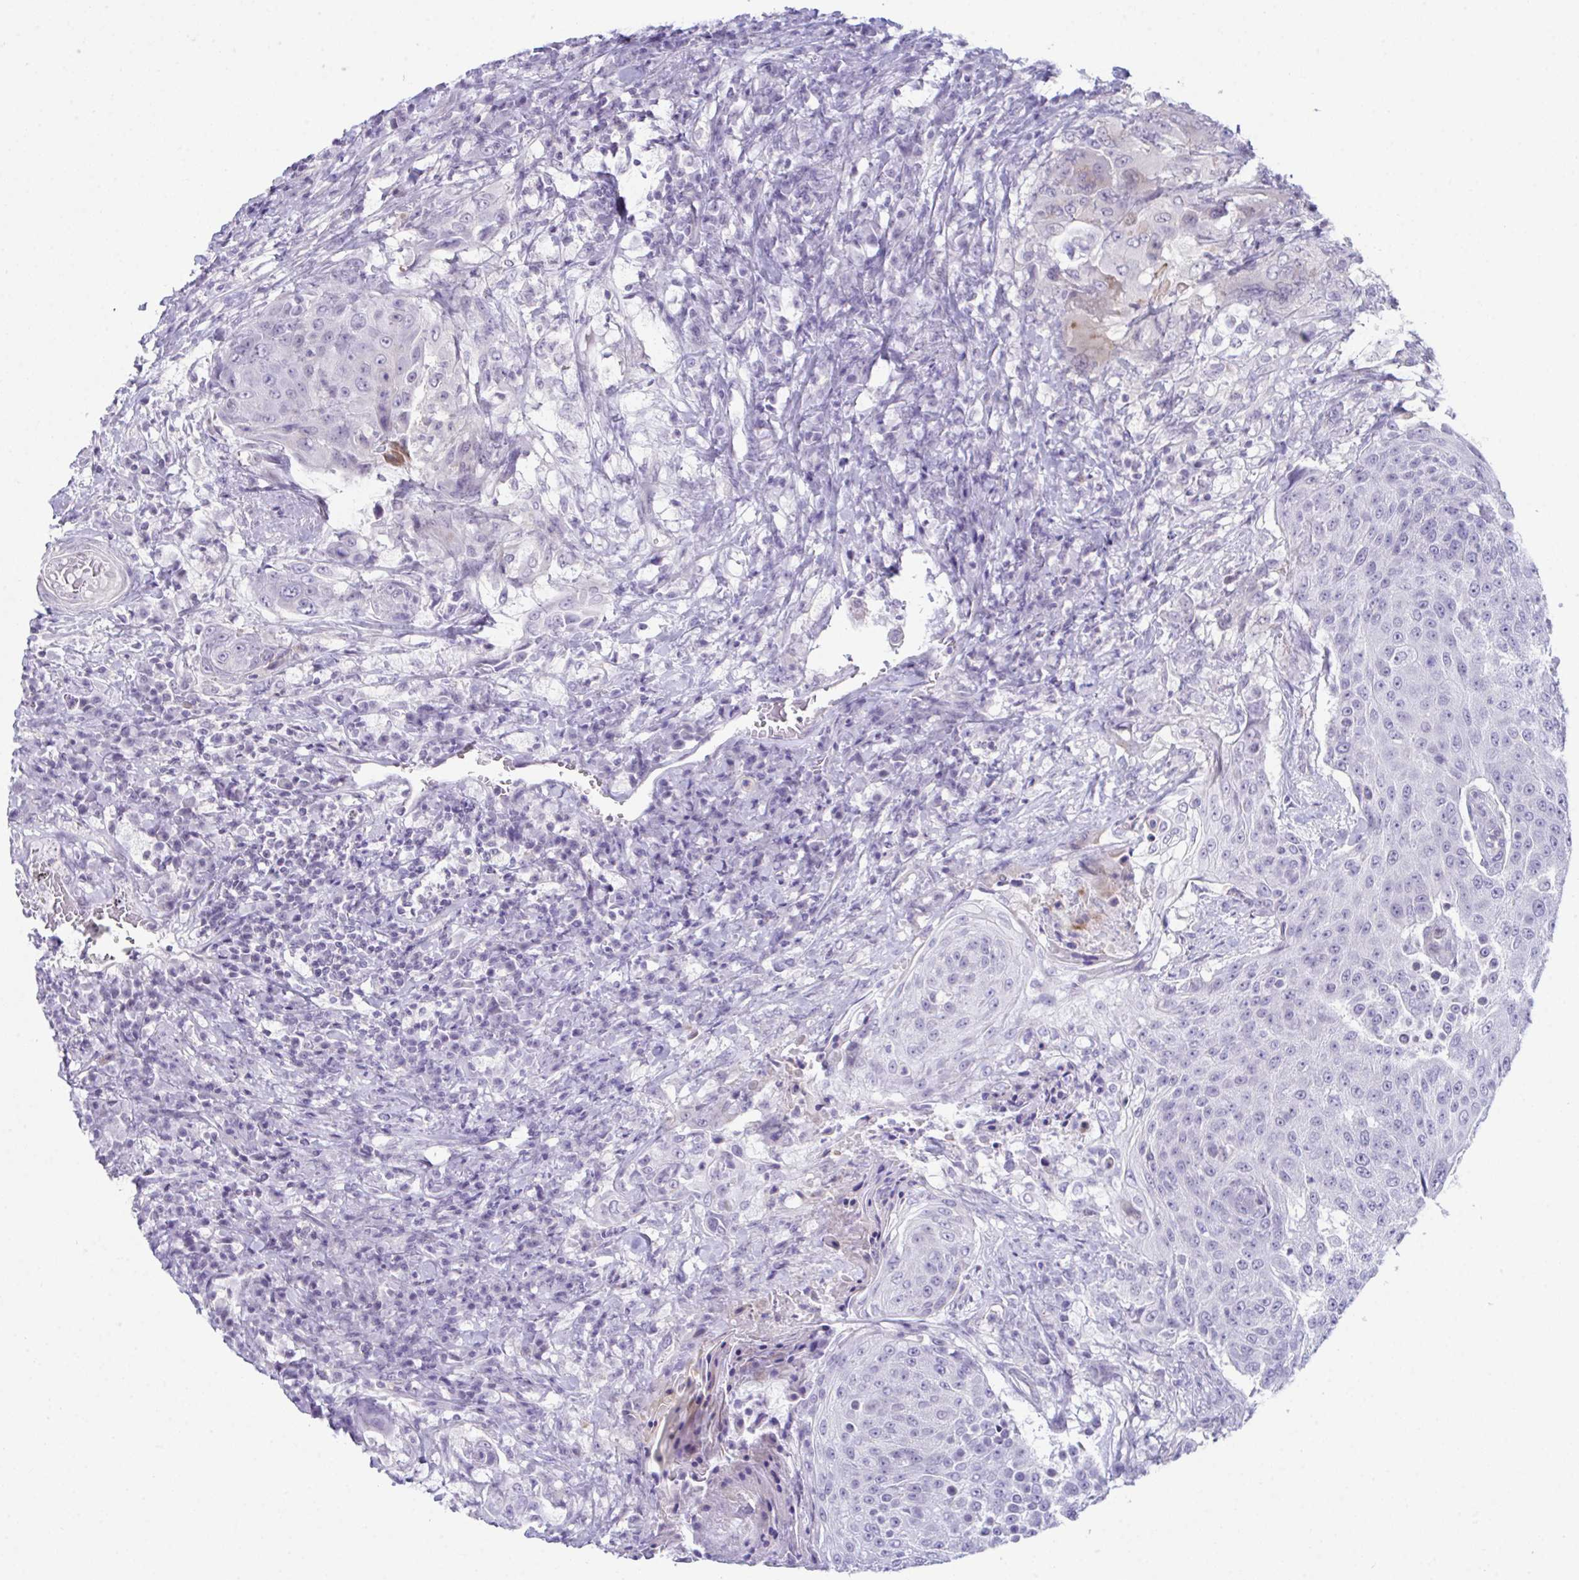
{"staining": {"intensity": "negative", "quantity": "none", "location": "none"}, "tissue": "urothelial cancer", "cell_type": "Tumor cells", "image_type": "cancer", "snomed": [{"axis": "morphology", "description": "Urothelial carcinoma, High grade"}, {"axis": "topography", "description": "Urinary bladder"}], "caption": "Tumor cells are negative for brown protein staining in urothelial cancer.", "gene": "ATP6V0D2", "patient": {"sex": "female", "age": 63}}